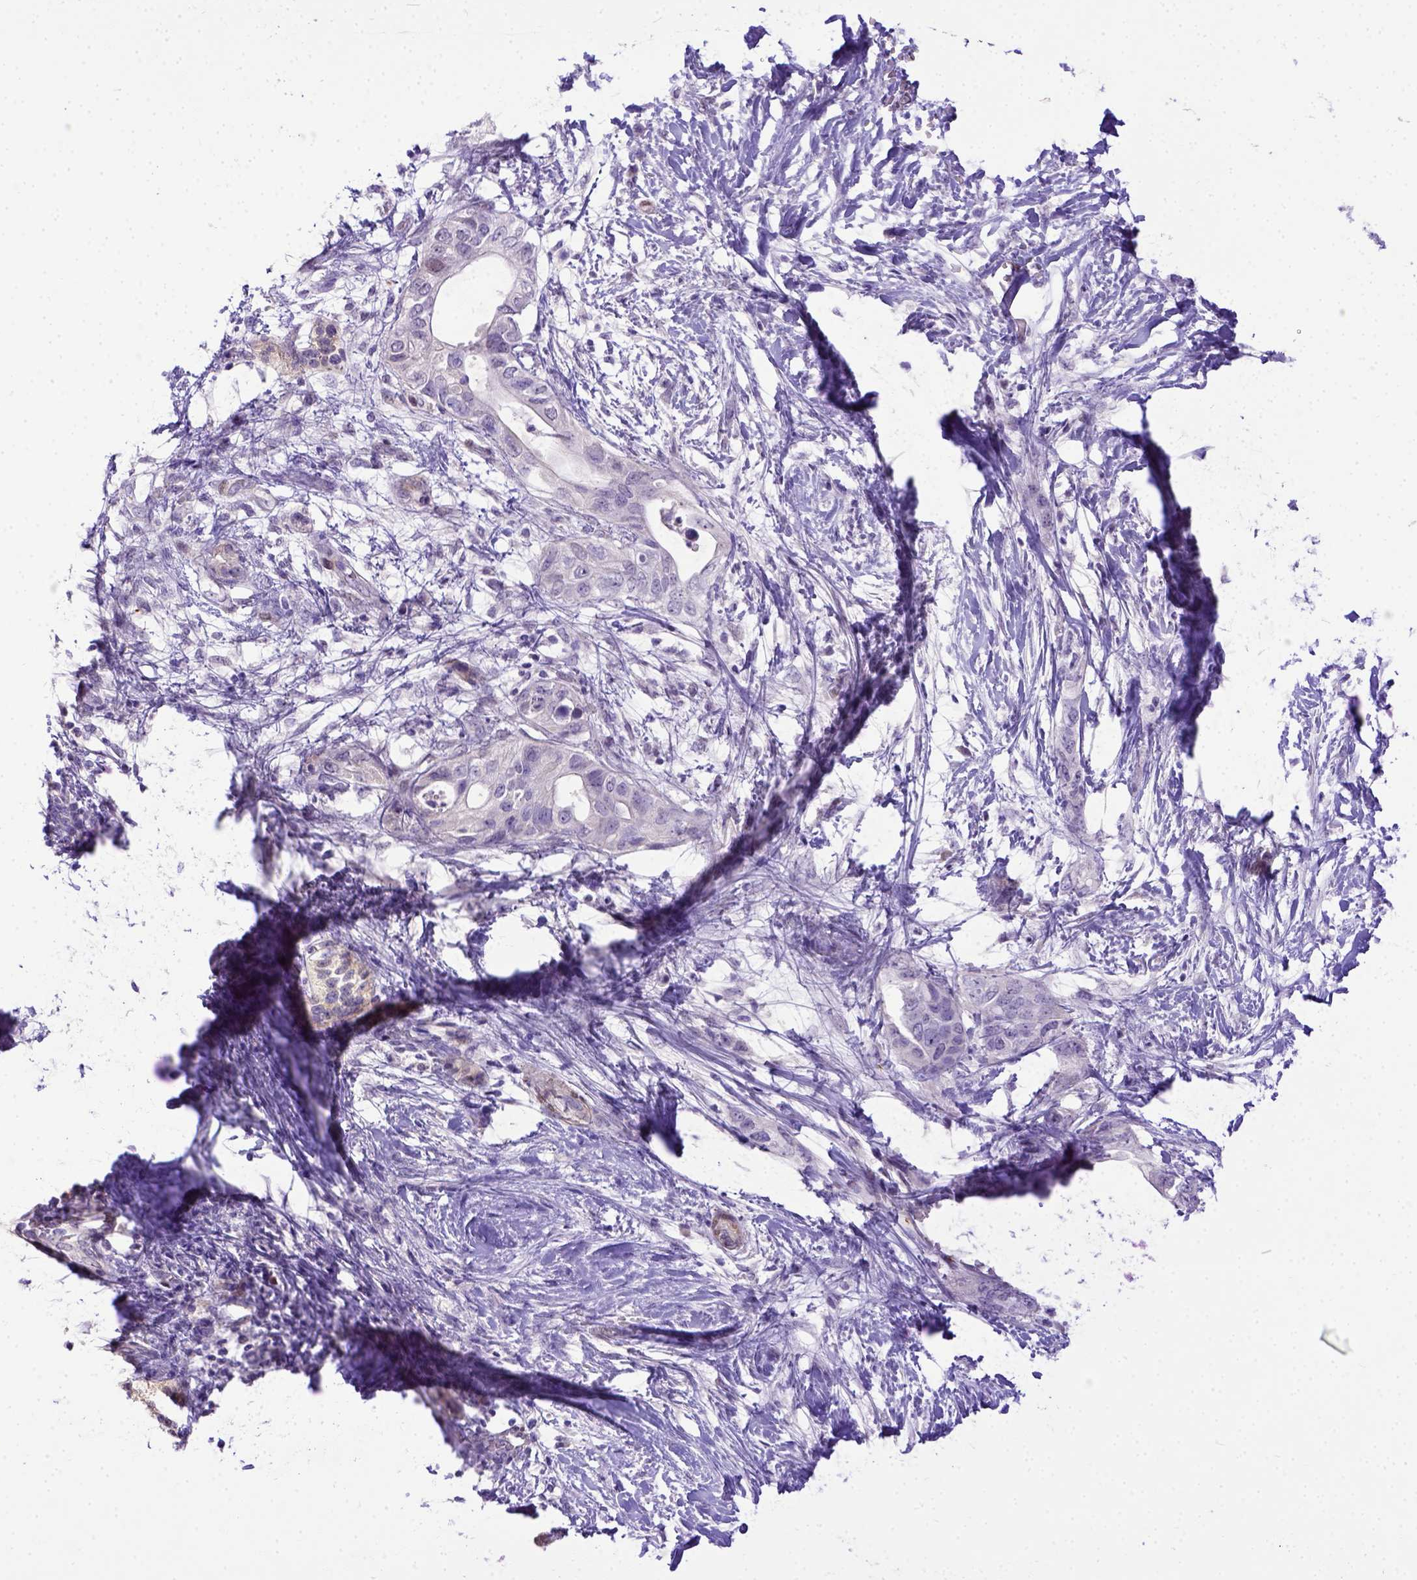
{"staining": {"intensity": "negative", "quantity": "none", "location": "none"}, "tissue": "pancreatic cancer", "cell_type": "Tumor cells", "image_type": "cancer", "snomed": [{"axis": "morphology", "description": "Adenocarcinoma, NOS"}, {"axis": "topography", "description": "Pancreas"}], "caption": "Micrograph shows no protein staining in tumor cells of pancreatic cancer (adenocarcinoma) tissue.", "gene": "BTN1A1", "patient": {"sex": "female", "age": 72}}